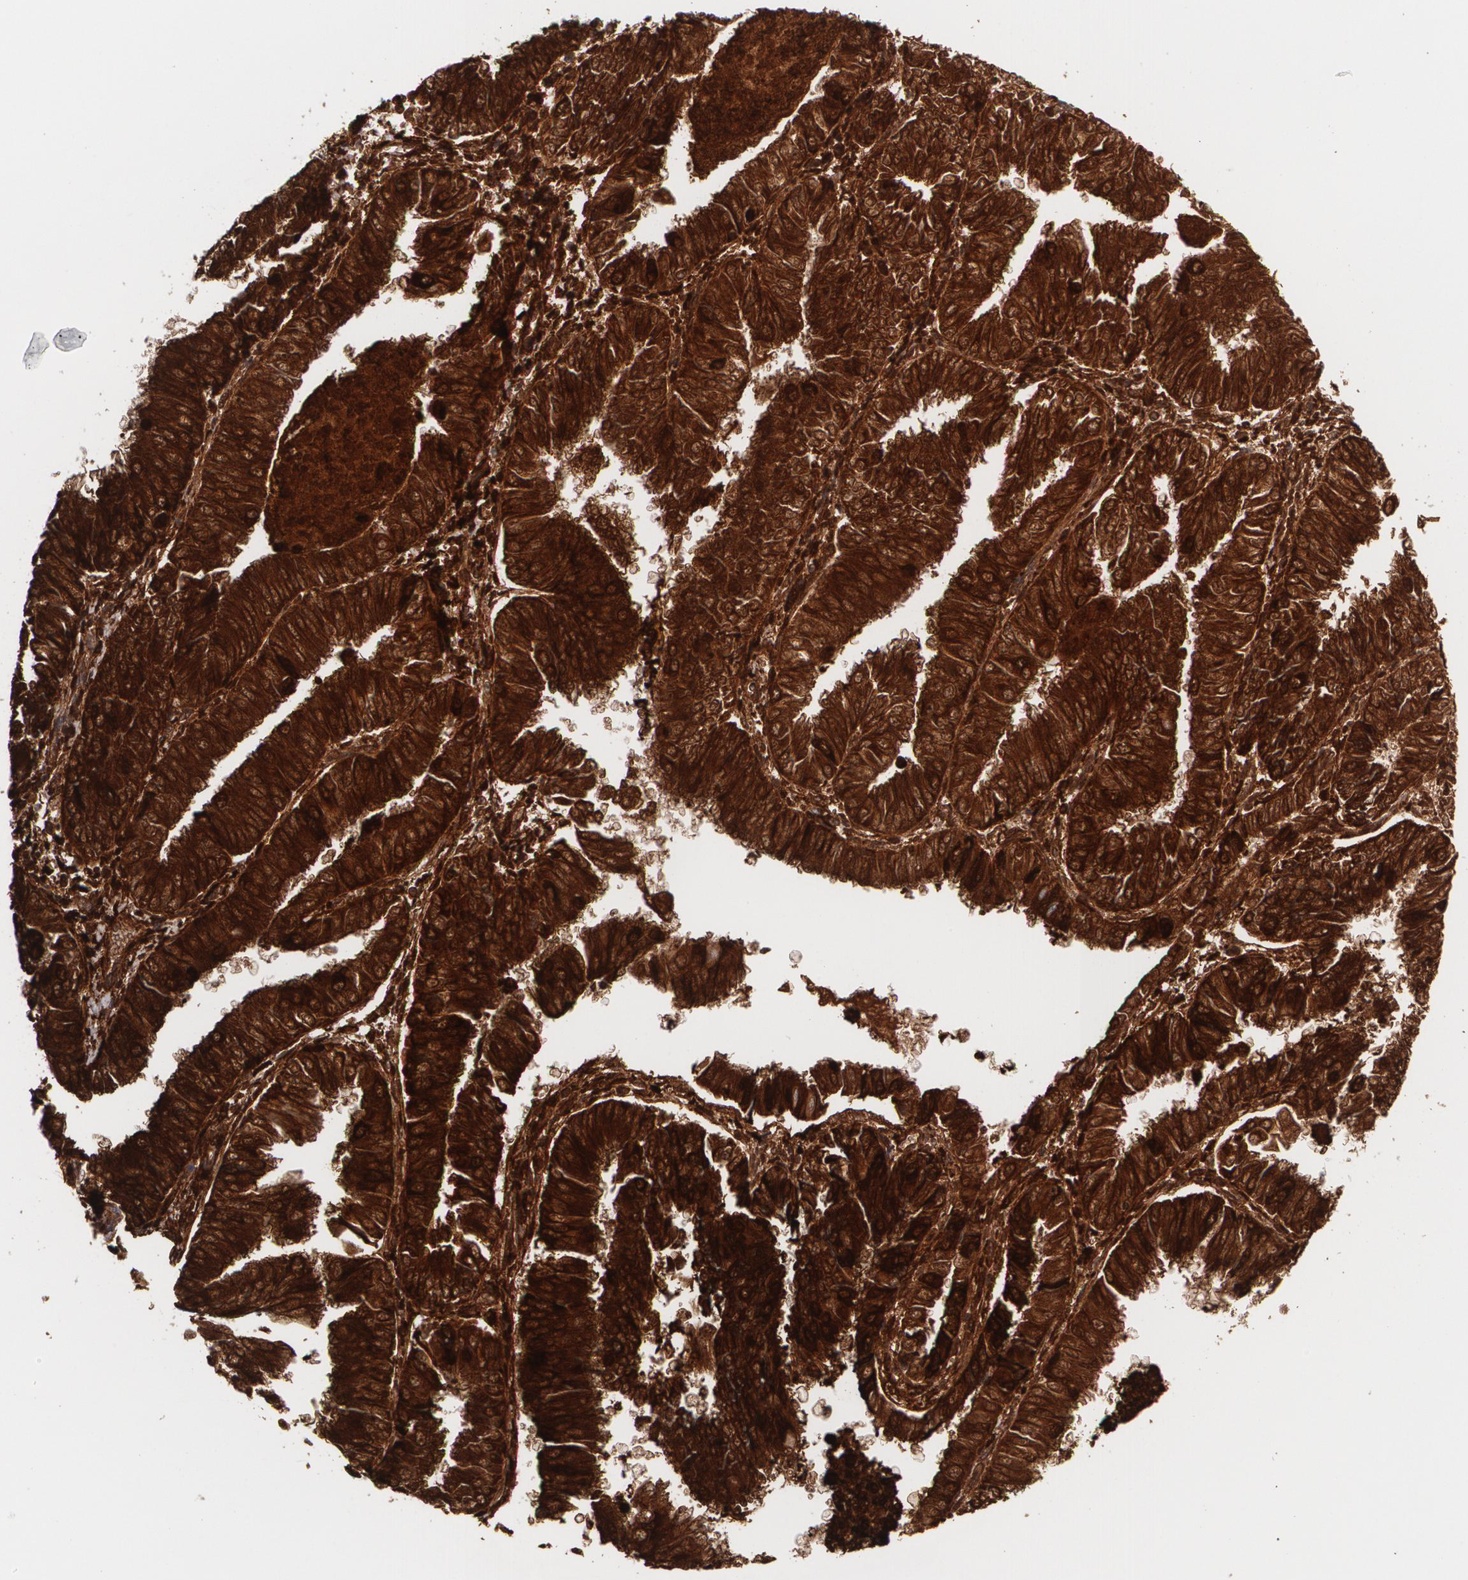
{"staining": {"intensity": "strong", "quantity": ">75%", "location": "cytoplasmic/membranous"}, "tissue": "endometrial cancer", "cell_type": "Tumor cells", "image_type": "cancer", "snomed": [{"axis": "morphology", "description": "Adenocarcinoma, NOS"}, {"axis": "topography", "description": "Endometrium"}], "caption": "This is a histology image of immunohistochemistry staining of endometrial cancer, which shows strong staining in the cytoplasmic/membranous of tumor cells.", "gene": "FBLN1", "patient": {"sex": "female", "age": 53}}